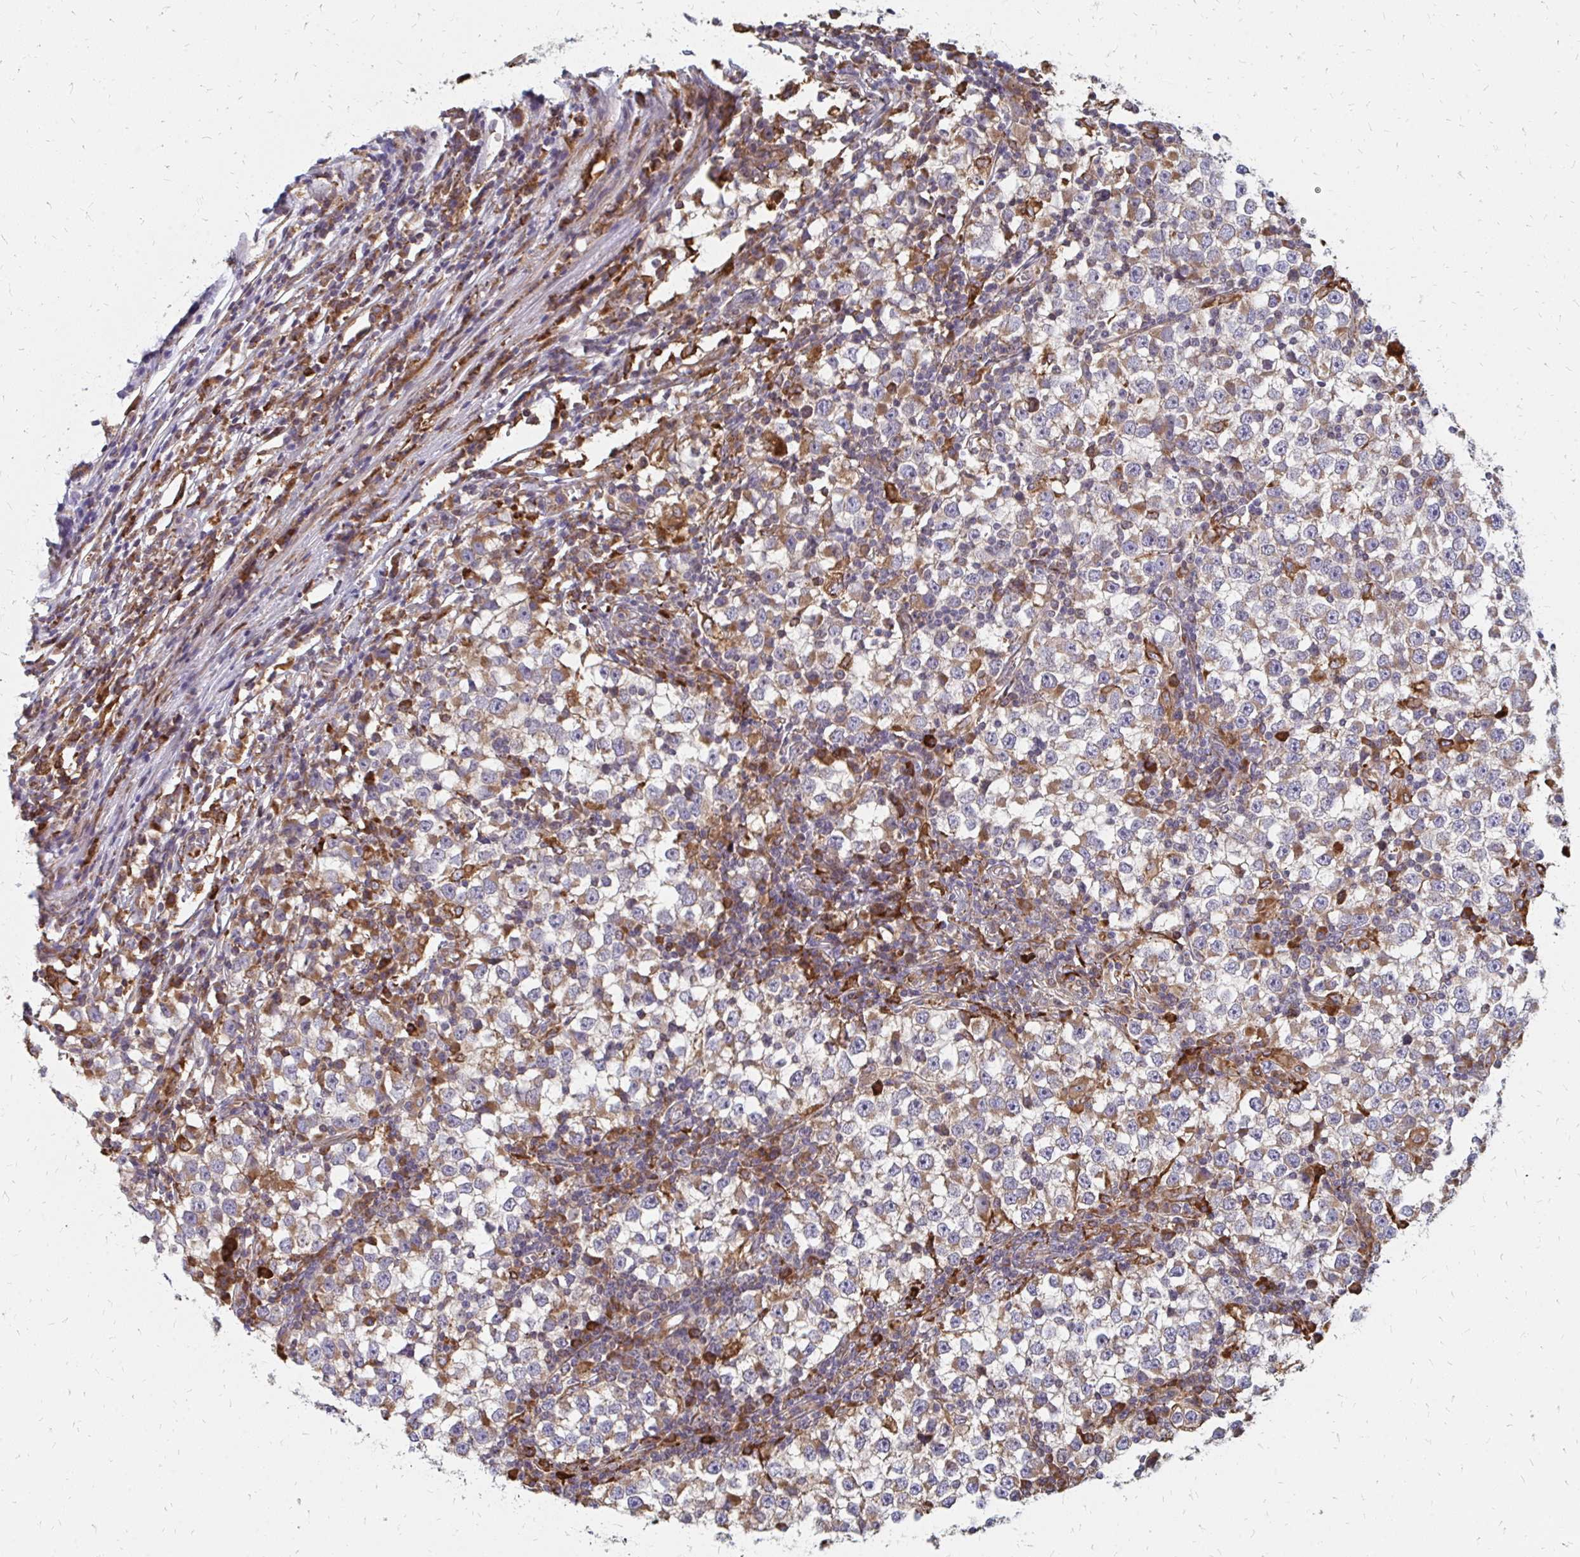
{"staining": {"intensity": "weak", "quantity": "<25%", "location": "cytoplasmic/membranous"}, "tissue": "testis cancer", "cell_type": "Tumor cells", "image_type": "cancer", "snomed": [{"axis": "morphology", "description": "Seminoma, NOS"}, {"axis": "topography", "description": "Testis"}], "caption": "DAB immunohistochemical staining of seminoma (testis) displays no significant staining in tumor cells. (DAB immunohistochemistry (IHC) with hematoxylin counter stain).", "gene": "PPP1R13L", "patient": {"sex": "male", "age": 65}}